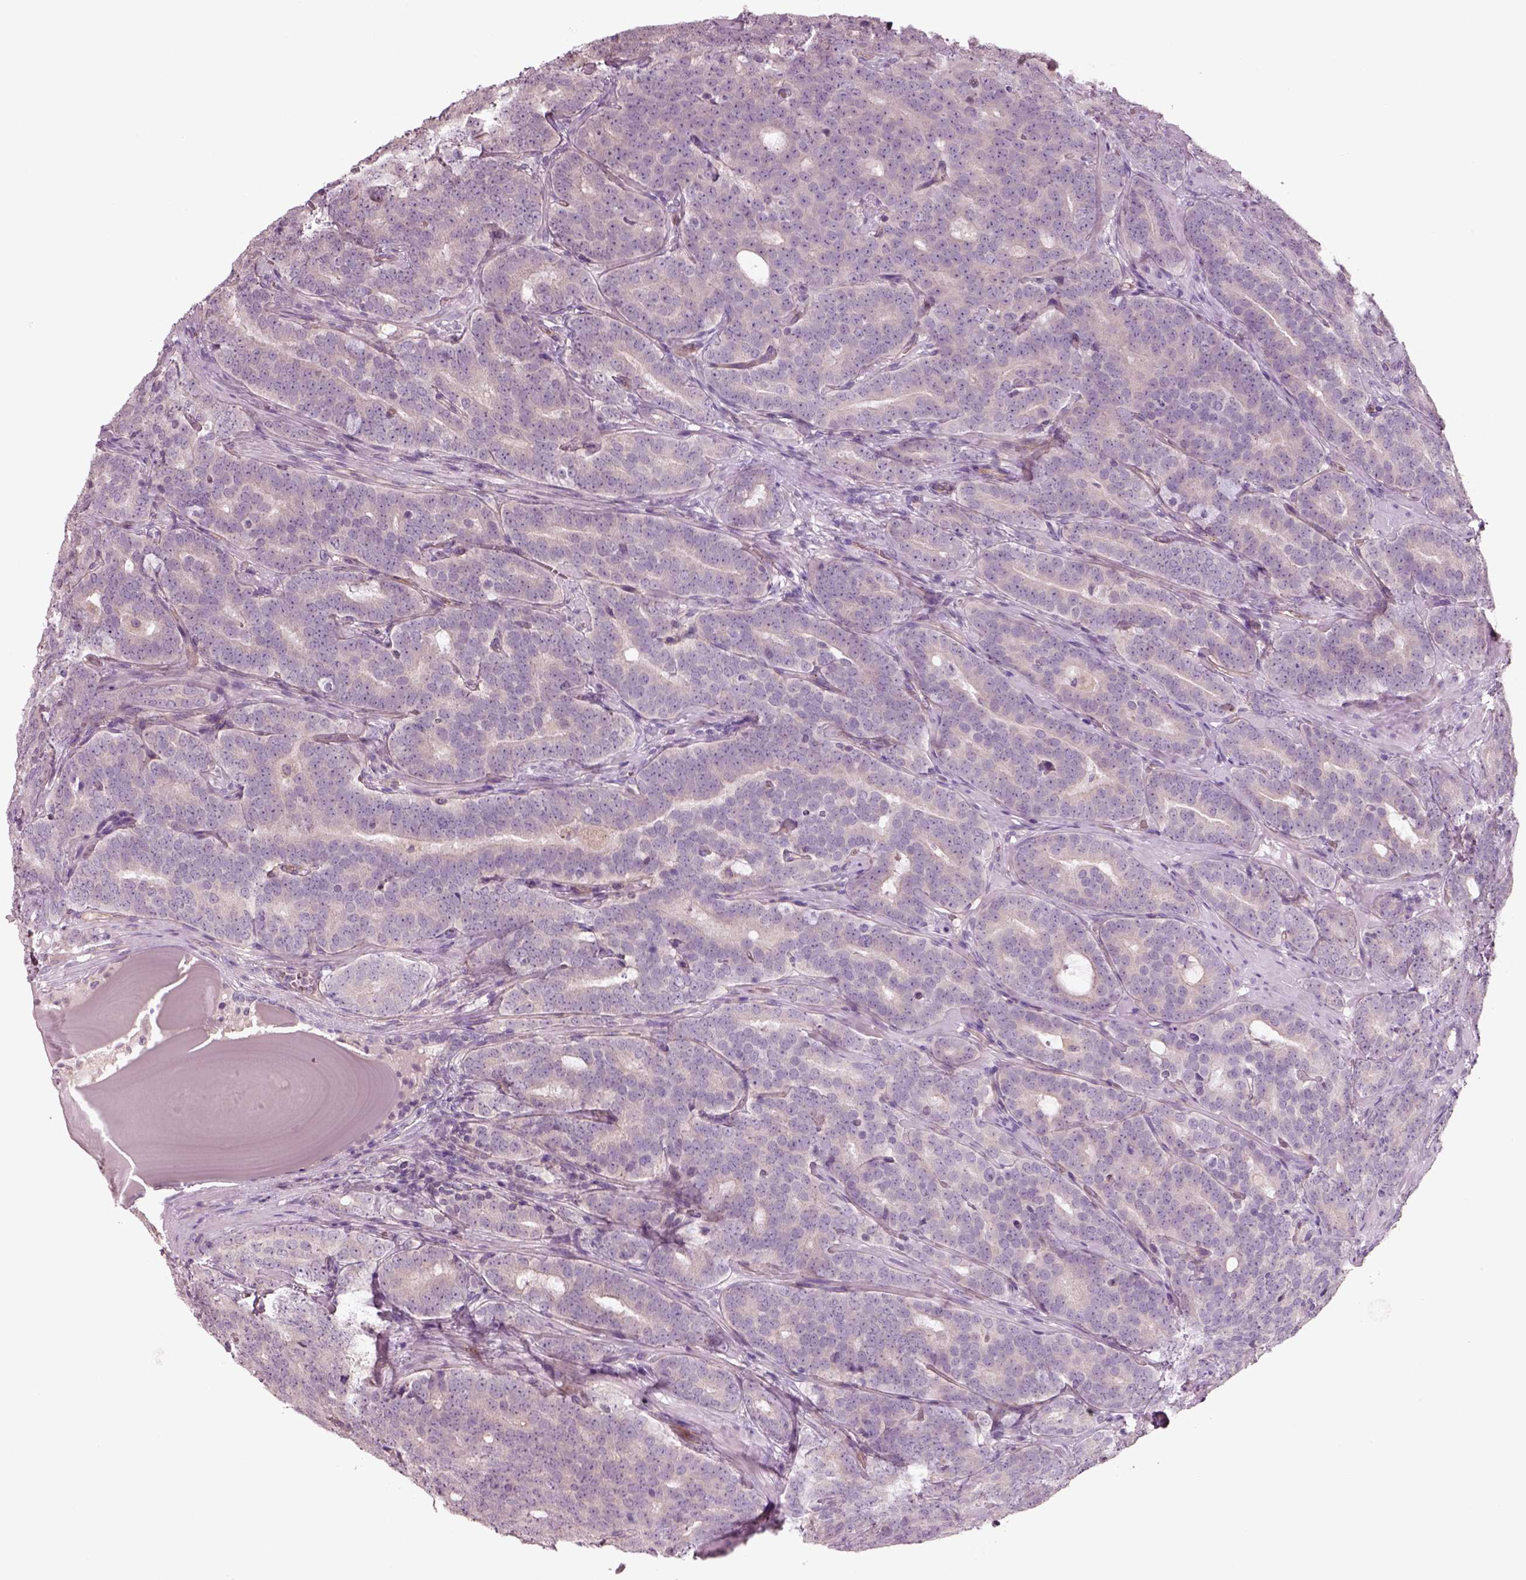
{"staining": {"intensity": "negative", "quantity": "none", "location": "none"}, "tissue": "prostate cancer", "cell_type": "Tumor cells", "image_type": "cancer", "snomed": [{"axis": "morphology", "description": "Adenocarcinoma, NOS"}, {"axis": "topography", "description": "Prostate"}], "caption": "A histopathology image of human prostate adenocarcinoma is negative for staining in tumor cells.", "gene": "DUOXA2", "patient": {"sex": "male", "age": 71}}